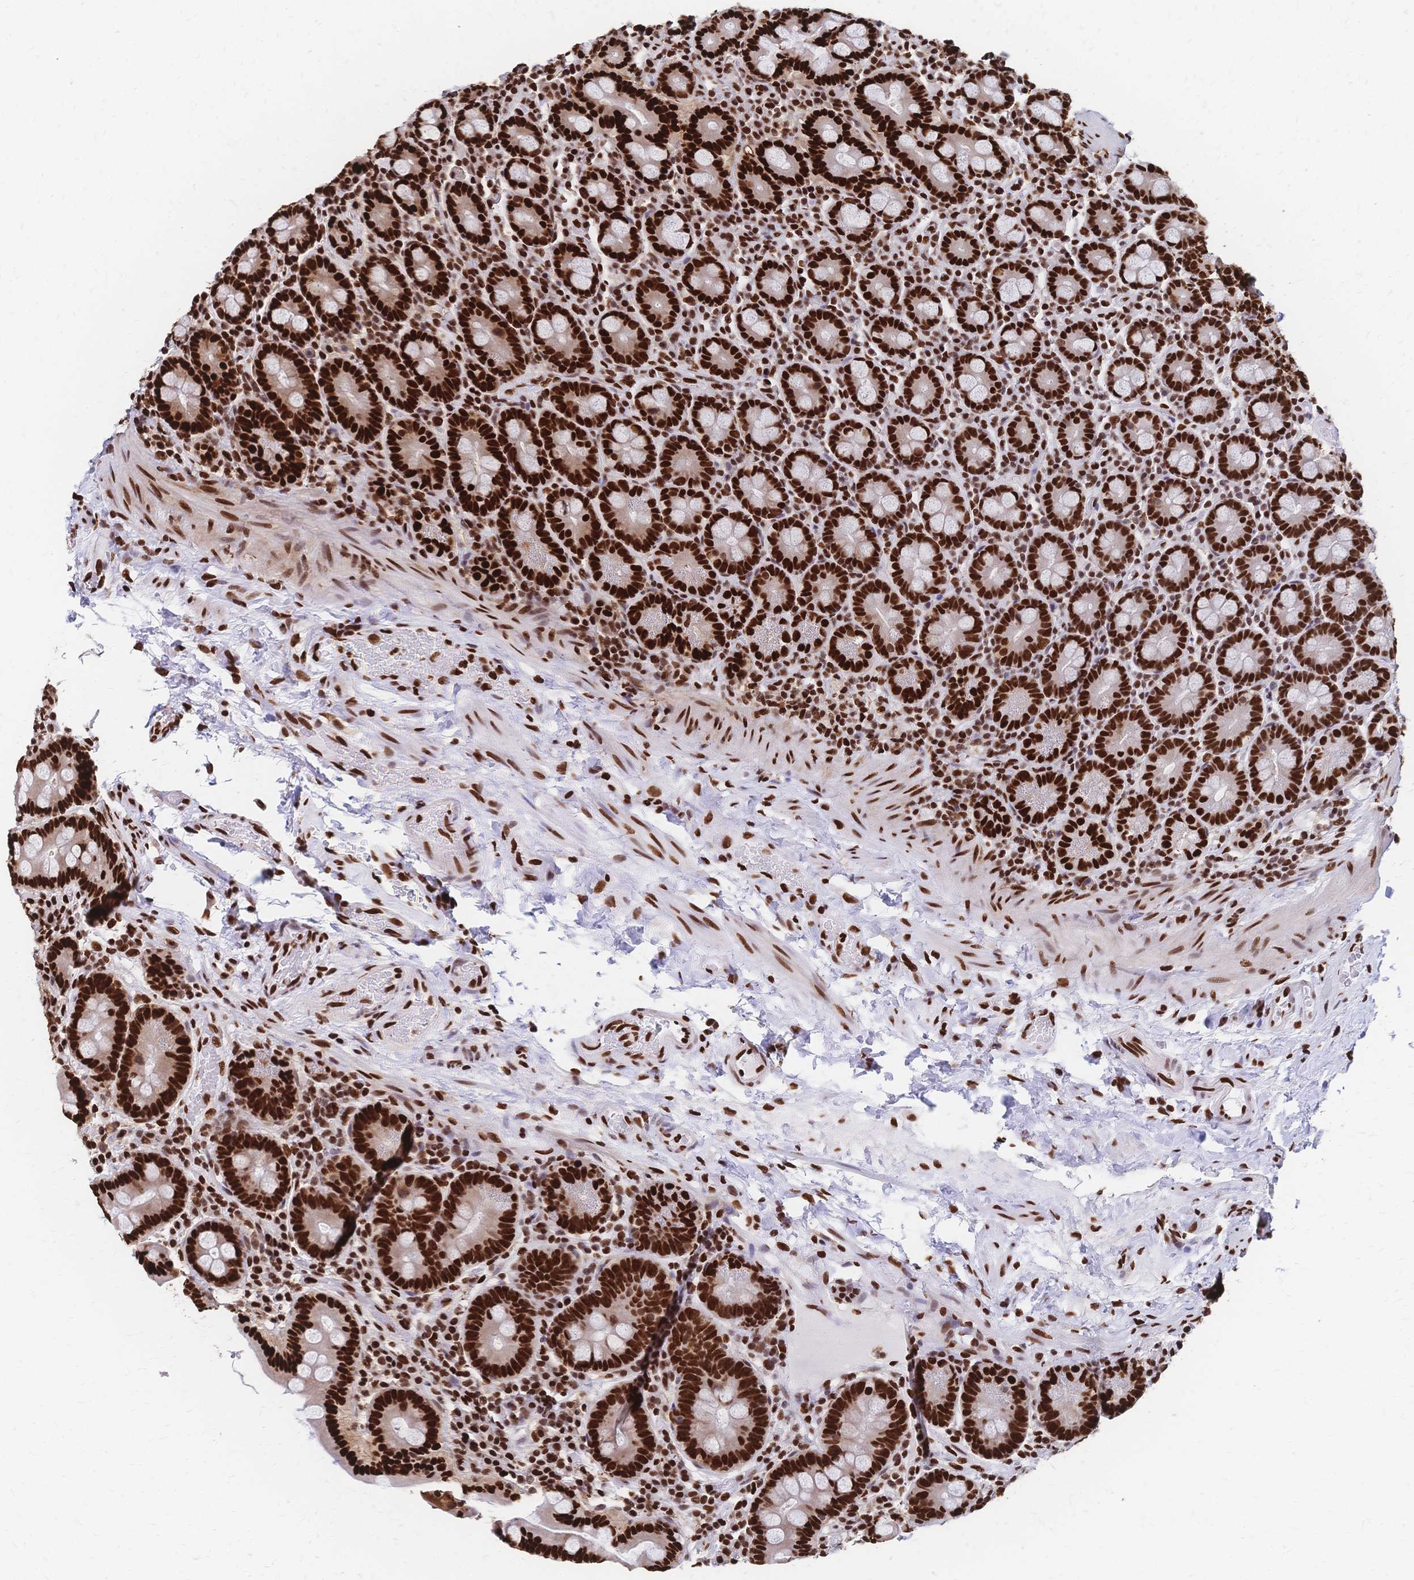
{"staining": {"intensity": "strong", "quantity": ">75%", "location": "nuclear"}, "tissue": "small intestine", "cell_type": "Glandular cells", "image_type": "normal", "snomed": [{"axis": "morphology", "description": "Normal tissue, NOS"}, {"axis": "topography", "description": "Small intestine"}], "caption": "Immunohistochemical staining of normal human small intestine reveals >75% levels of strong nuclear protein positivity in approximately >75% of glandular cells. Using DAB (brown) and hematoxylin (blue) stains, captured at high magnification using brightfield microscopy.", "gene": "HDGF", "patient": {"sex": "male", "age": 26}}